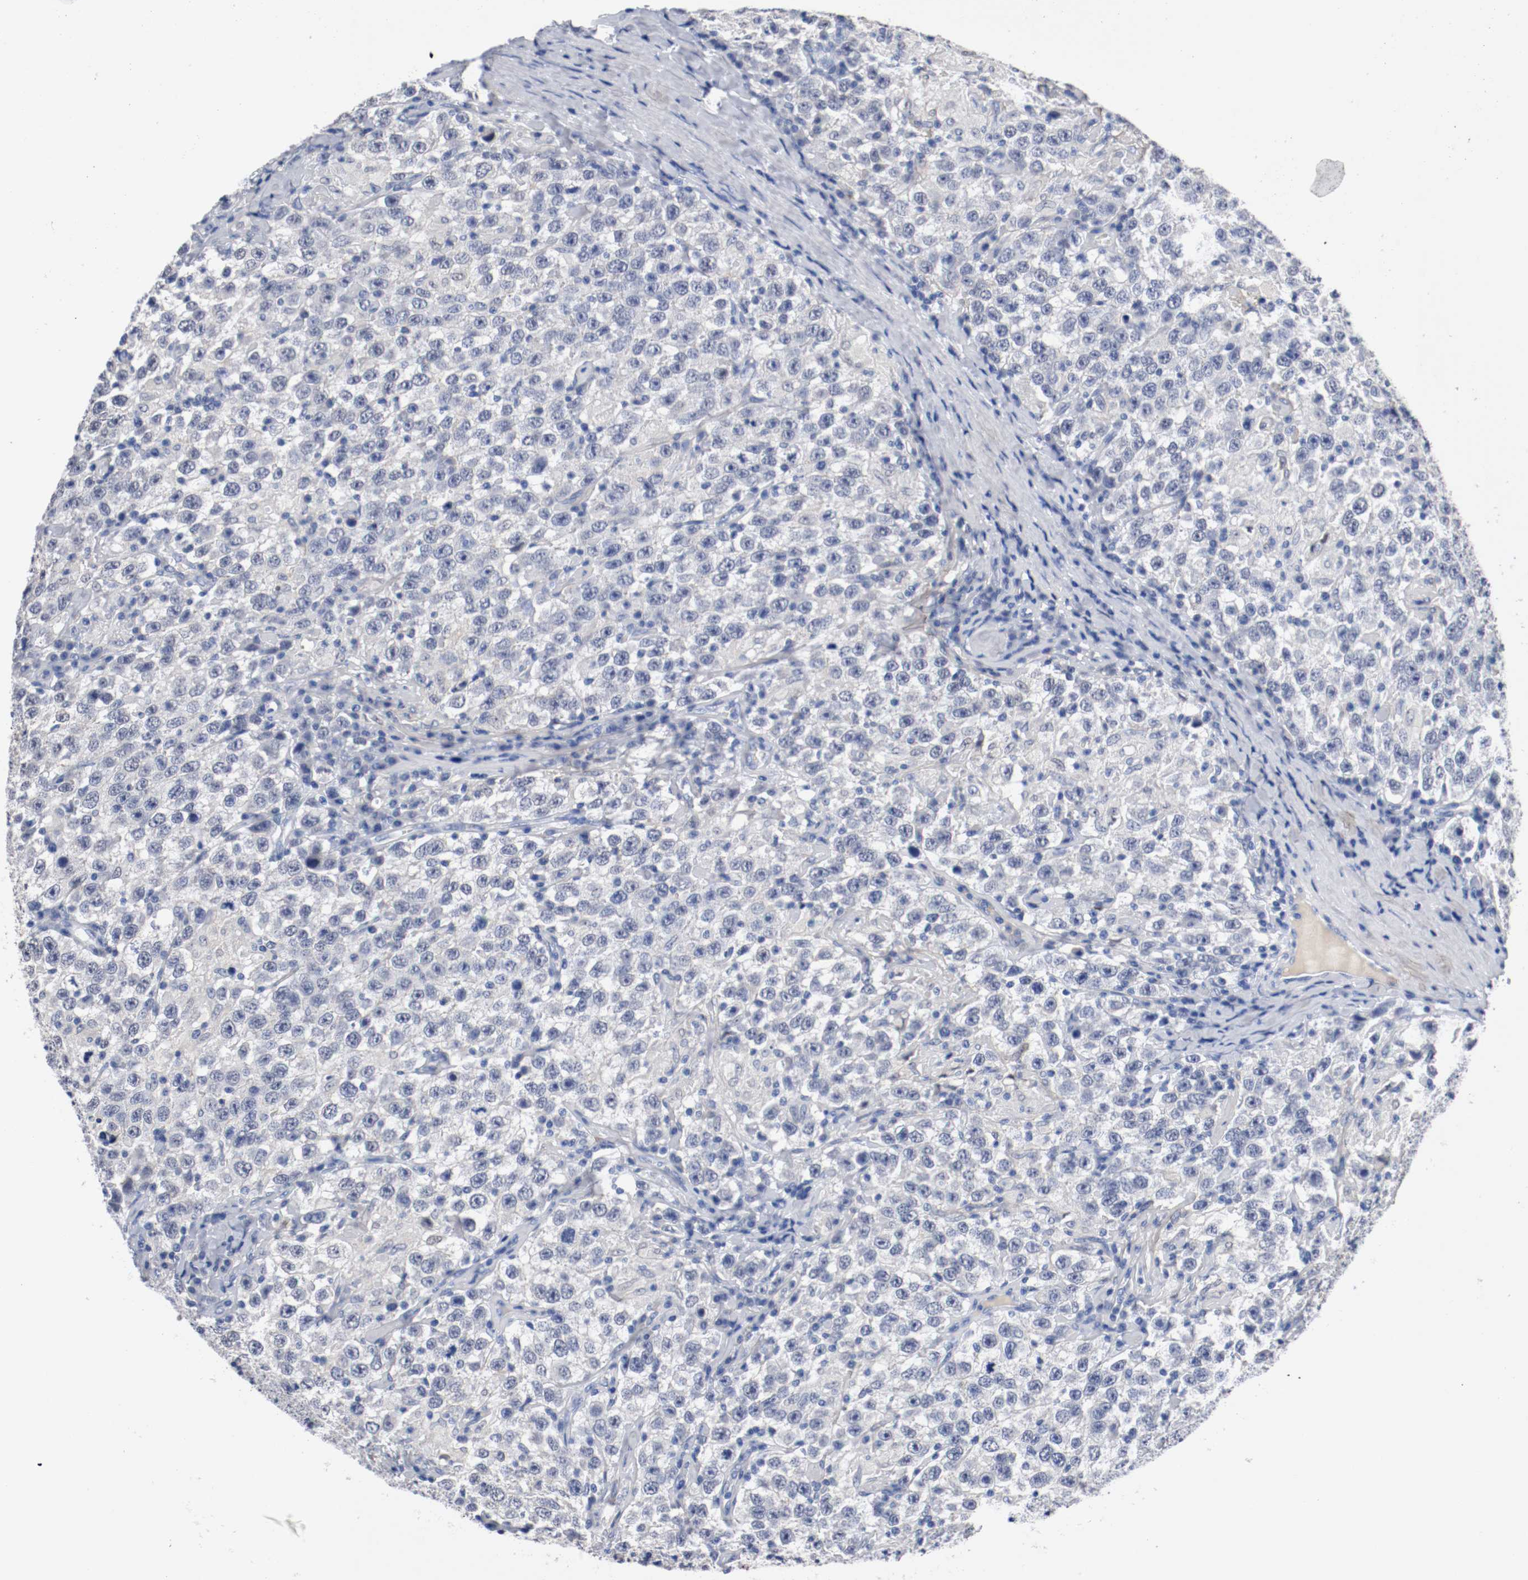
{"staining": {"intensity": "negative", "quantity": "none", "location": "none"}, "tissue": "testis cancer", "cell_type": "Tumor cells", "image_type": "cancer", "snomed": [{"axis": "morphology", "description": "Seminoma, NOS"}, {"axis": "topography", "description": "Testis"}], "caption": "Histopathology image shows no significant protein positivity in tumor cells of seminoma (testis). (DAB (3,3'-diaminobenzidine) IHC, high magnification).", "gene": "TNC", "patient": {"sex": "male", "age": 41}}